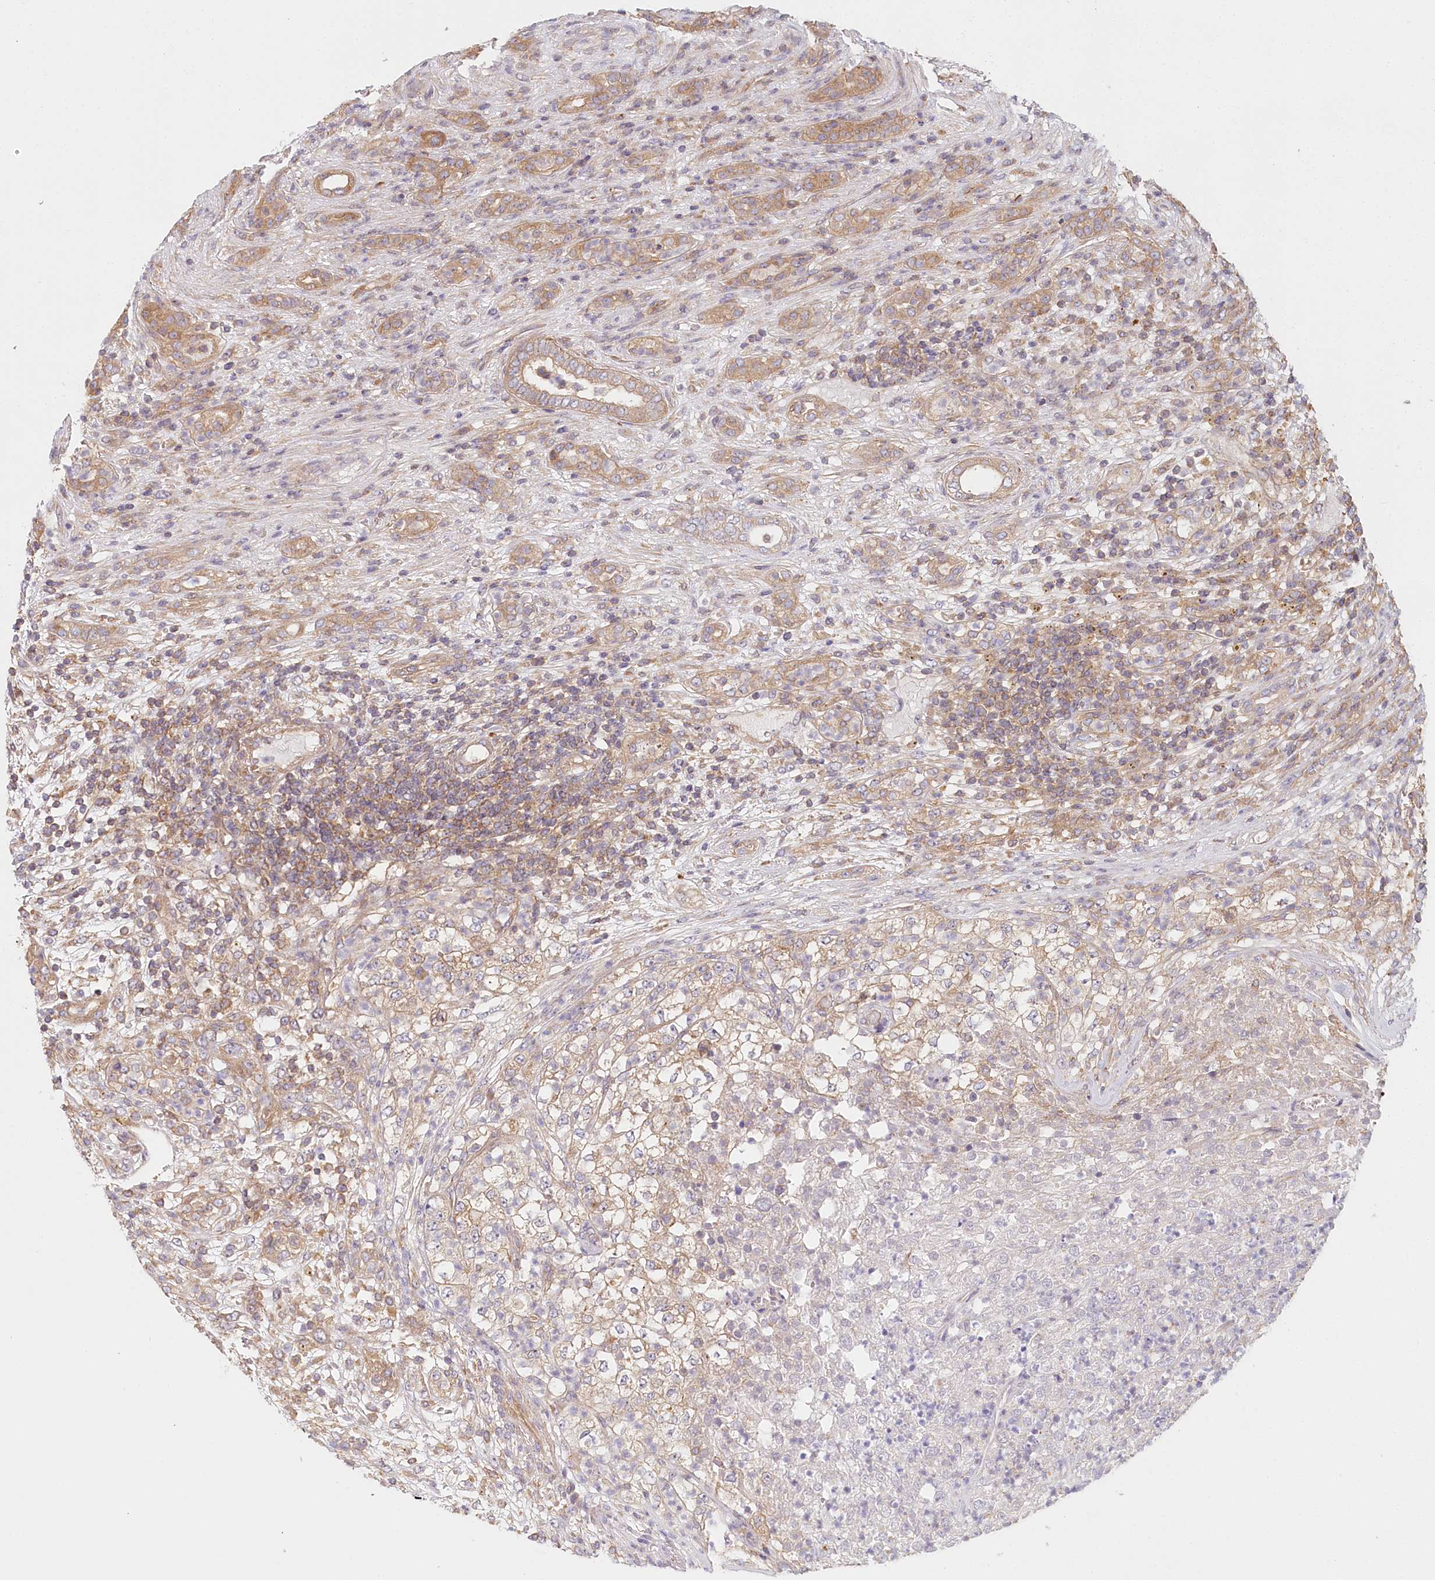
{"staining": {"intensity": "weak", "quantity": "<25%", "location": "cytoplasmic/membranous"}, "tissue": "renal cancer", "cell_type": "Tumor cells", "image_type": "cancer", "snomed": [{"axis": "morphology", "description": "Adenocarcinoma, NOS"}, {"axis": "topography", "description": "Kidney"}], "caption": "Adenocarcinoma (renal) was stained to show a protein in brown. There is no significant positivity in tumor cells. (DAB (3,3'-diaminobenzidine) immunohistochemistry (IHC) visualized using brightfield microscopy, high magnification).", "gene": "UMPS", "patient": {"sex": "female", "age": 54}}